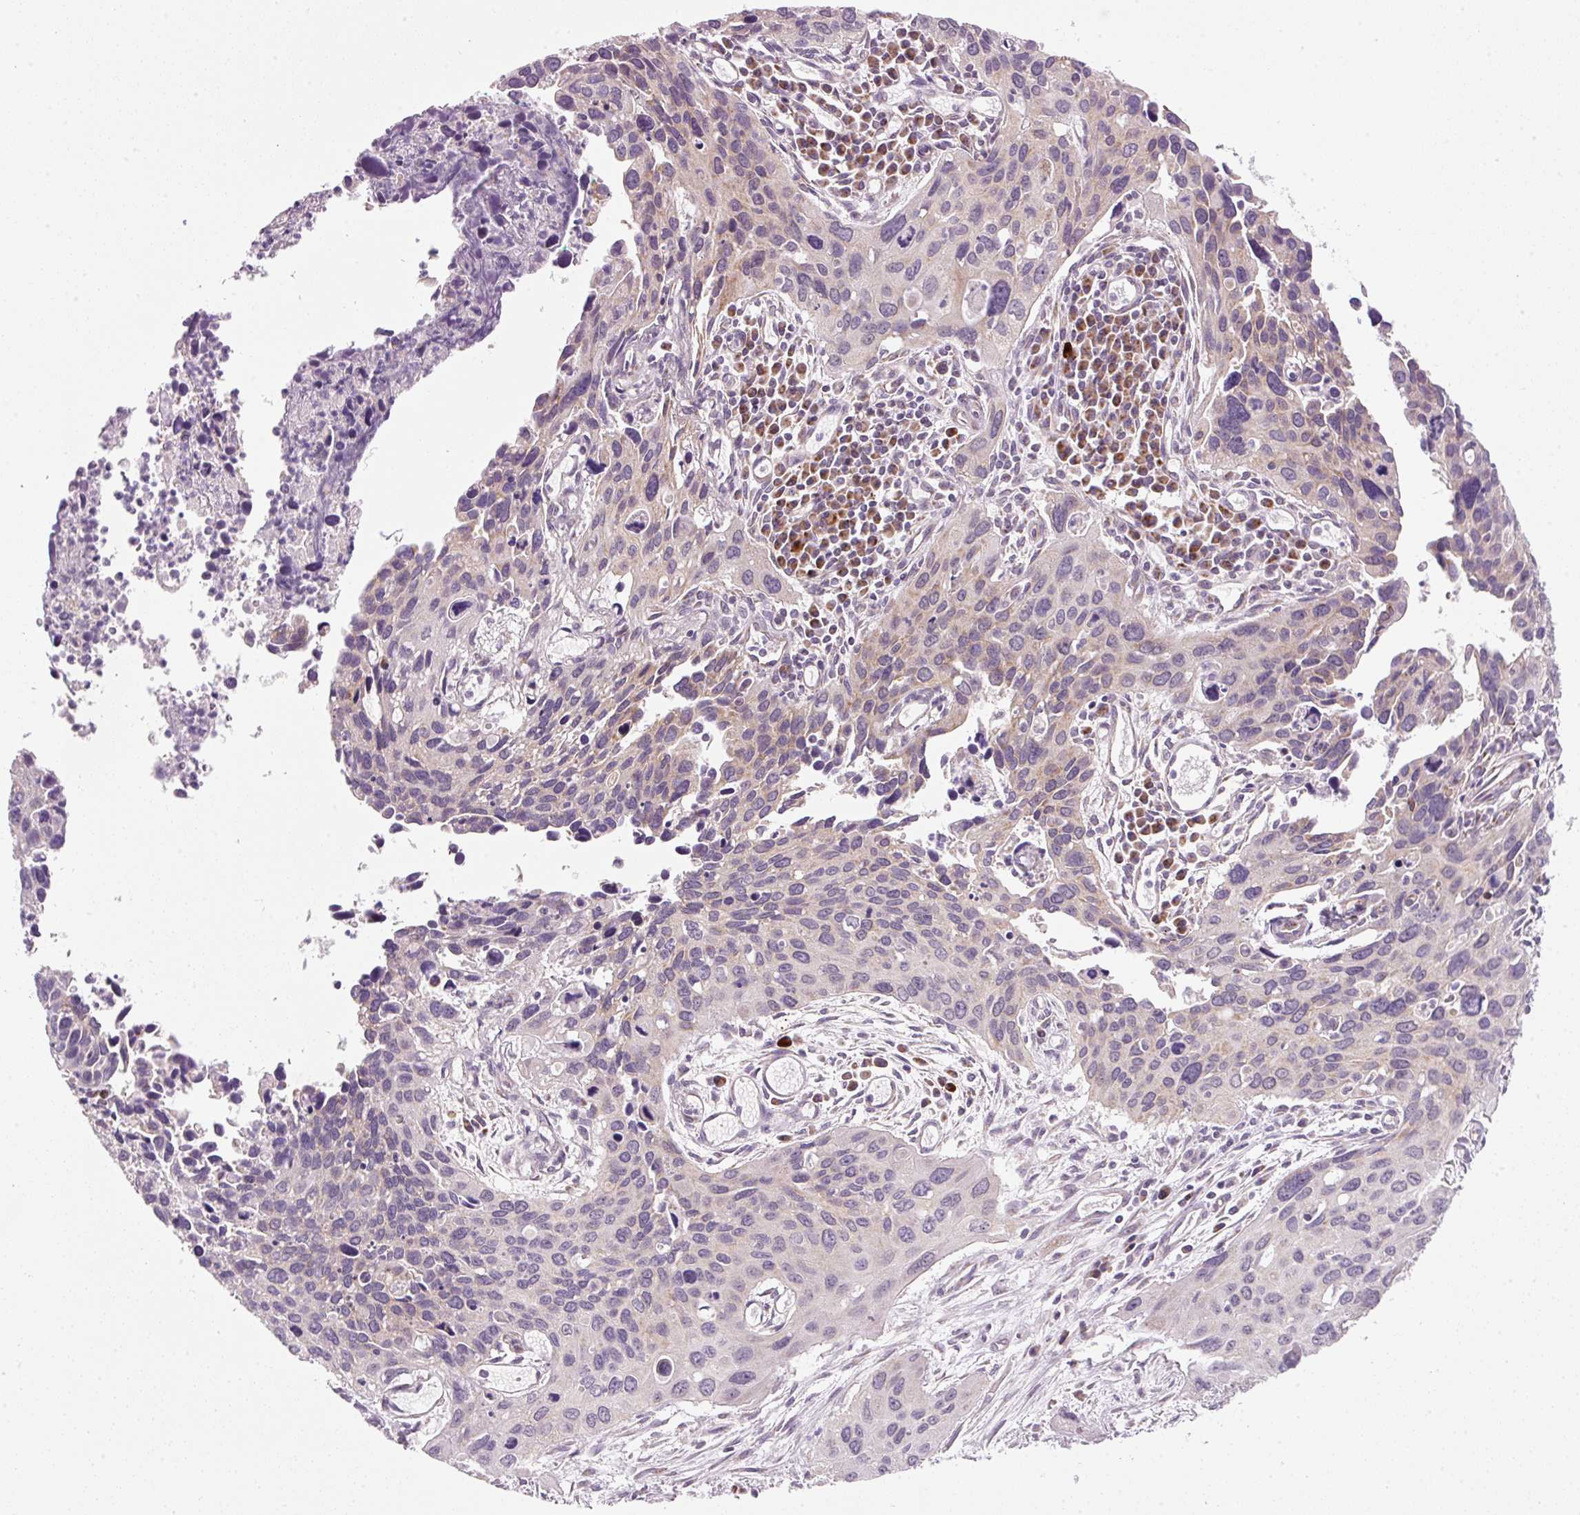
{"staining": {"intensity": "weak", "quantity": "<25%", "location": "cytoplasmic/membranous"}, "tissue": "cervical cancer", "cell_type": "Tumor cells", "image_type": "cancer", "snomed": [{"axis": "morphology", "description": "Squamous cell carcinoma, NOS"}, {"axis": "topography", "description": "Cervix"}], "caption": "This is an immunohistochemistry (IHC) histopathology image of human cervical cancer (squamous cell carcinoma). There is no expression in tumor cells.", "gene": "FAM78B", "patient": {"sex": "female", "age": 55}}